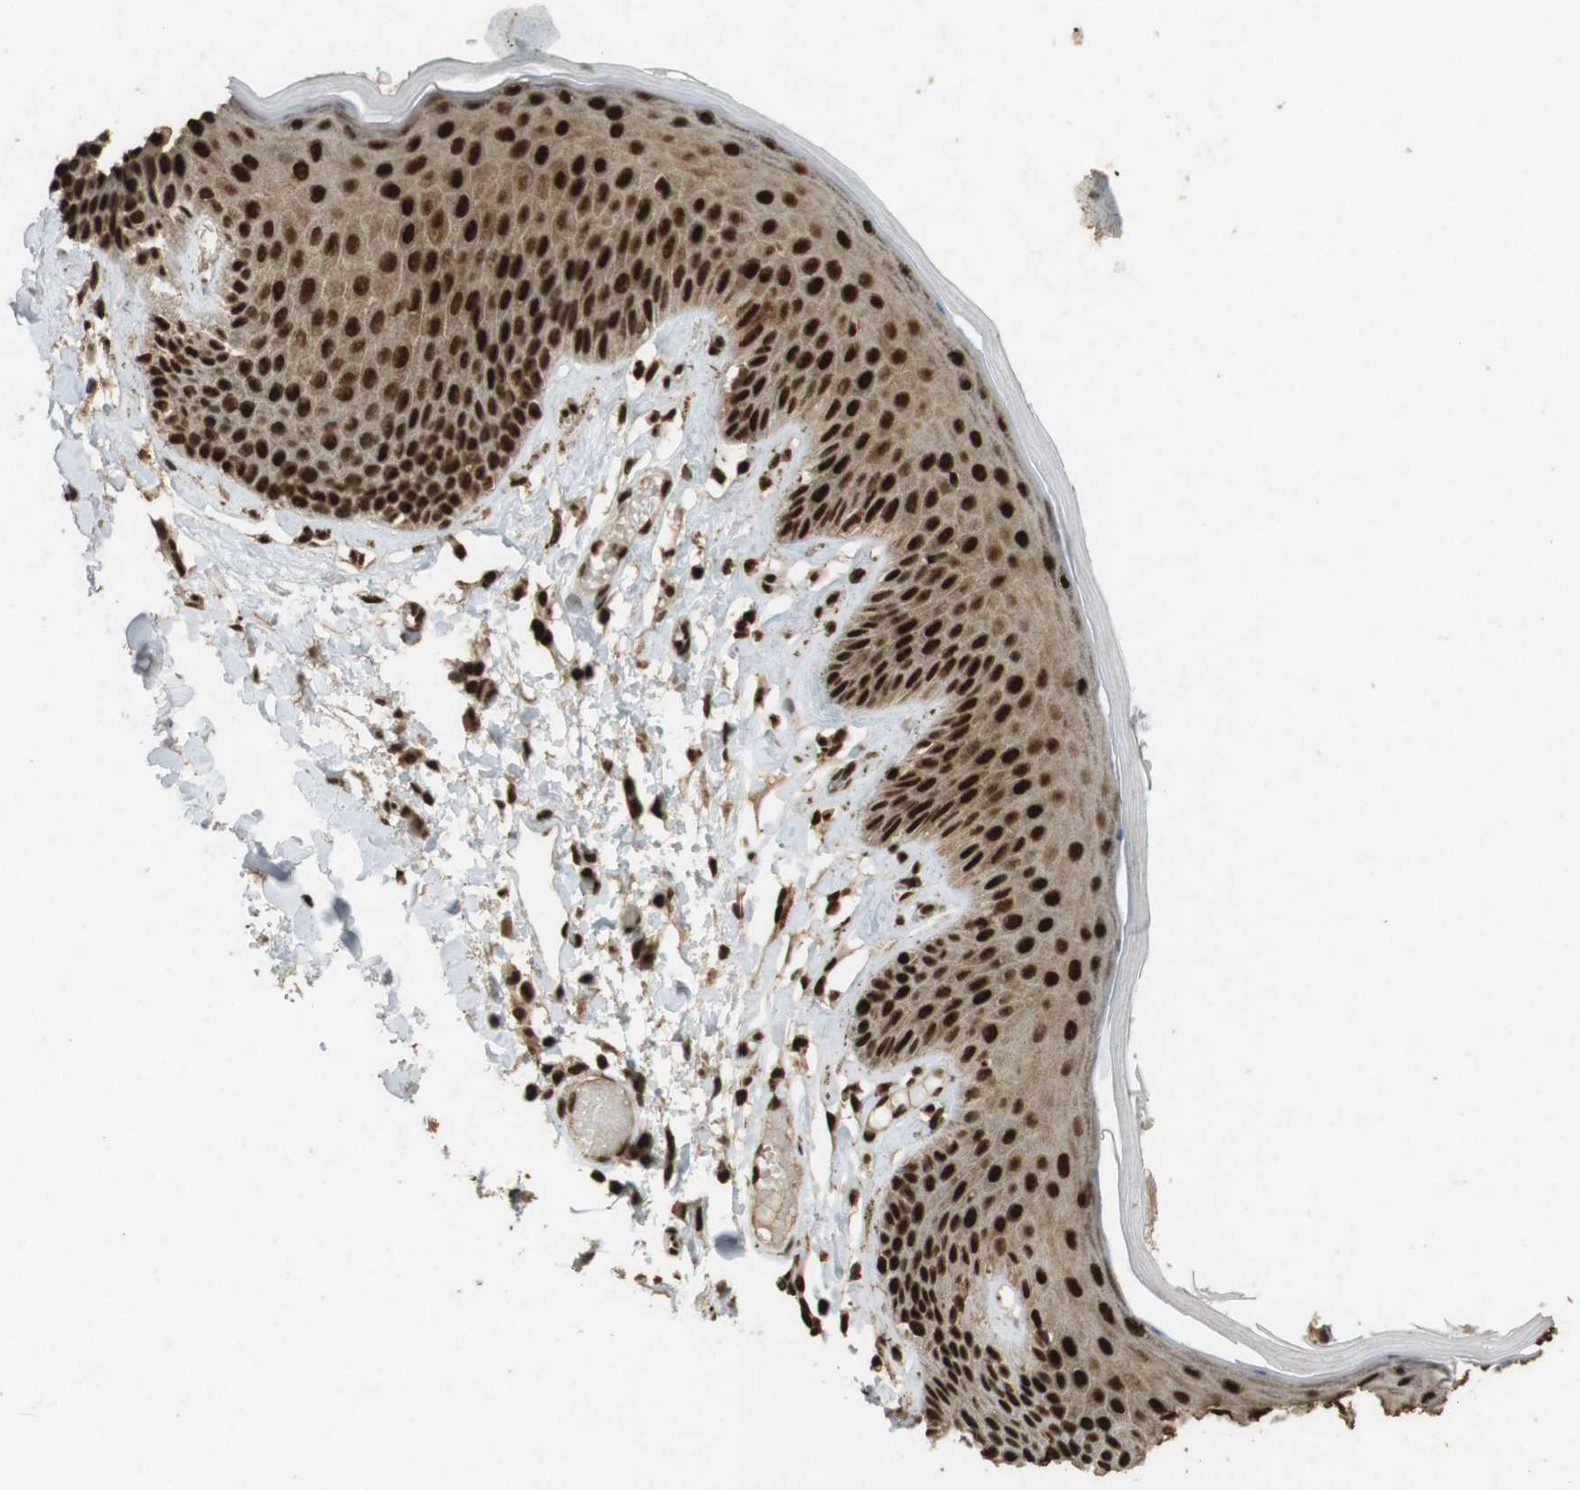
{"staining": {"intensity": "strong", "quantity": ">75%", "location": "cytoplasmic/membranous,nuclear"}, "tissue": "skin", "cell_type": "Epidermal cells", "image_type": "normal", "snomed": [{"axis": "morphology", "description": "Normal tissue, NOS"}, {"axis": "topography", "description": "Vulva"}], "caption": "Benign skin was stained to show a protein in brown. There is high levels of strong cytoplasmic/membranous,nuclear positivity in approximately >75% of epidermal cells. The staining is performed using DAB (3,3'-diaminobenzidine) brown chromogen to label protein expression. The nuclei are counter-stained blue using hematoxylin.", "gene": "GATA4", "patient": {"sex": "female", "age": 73}}